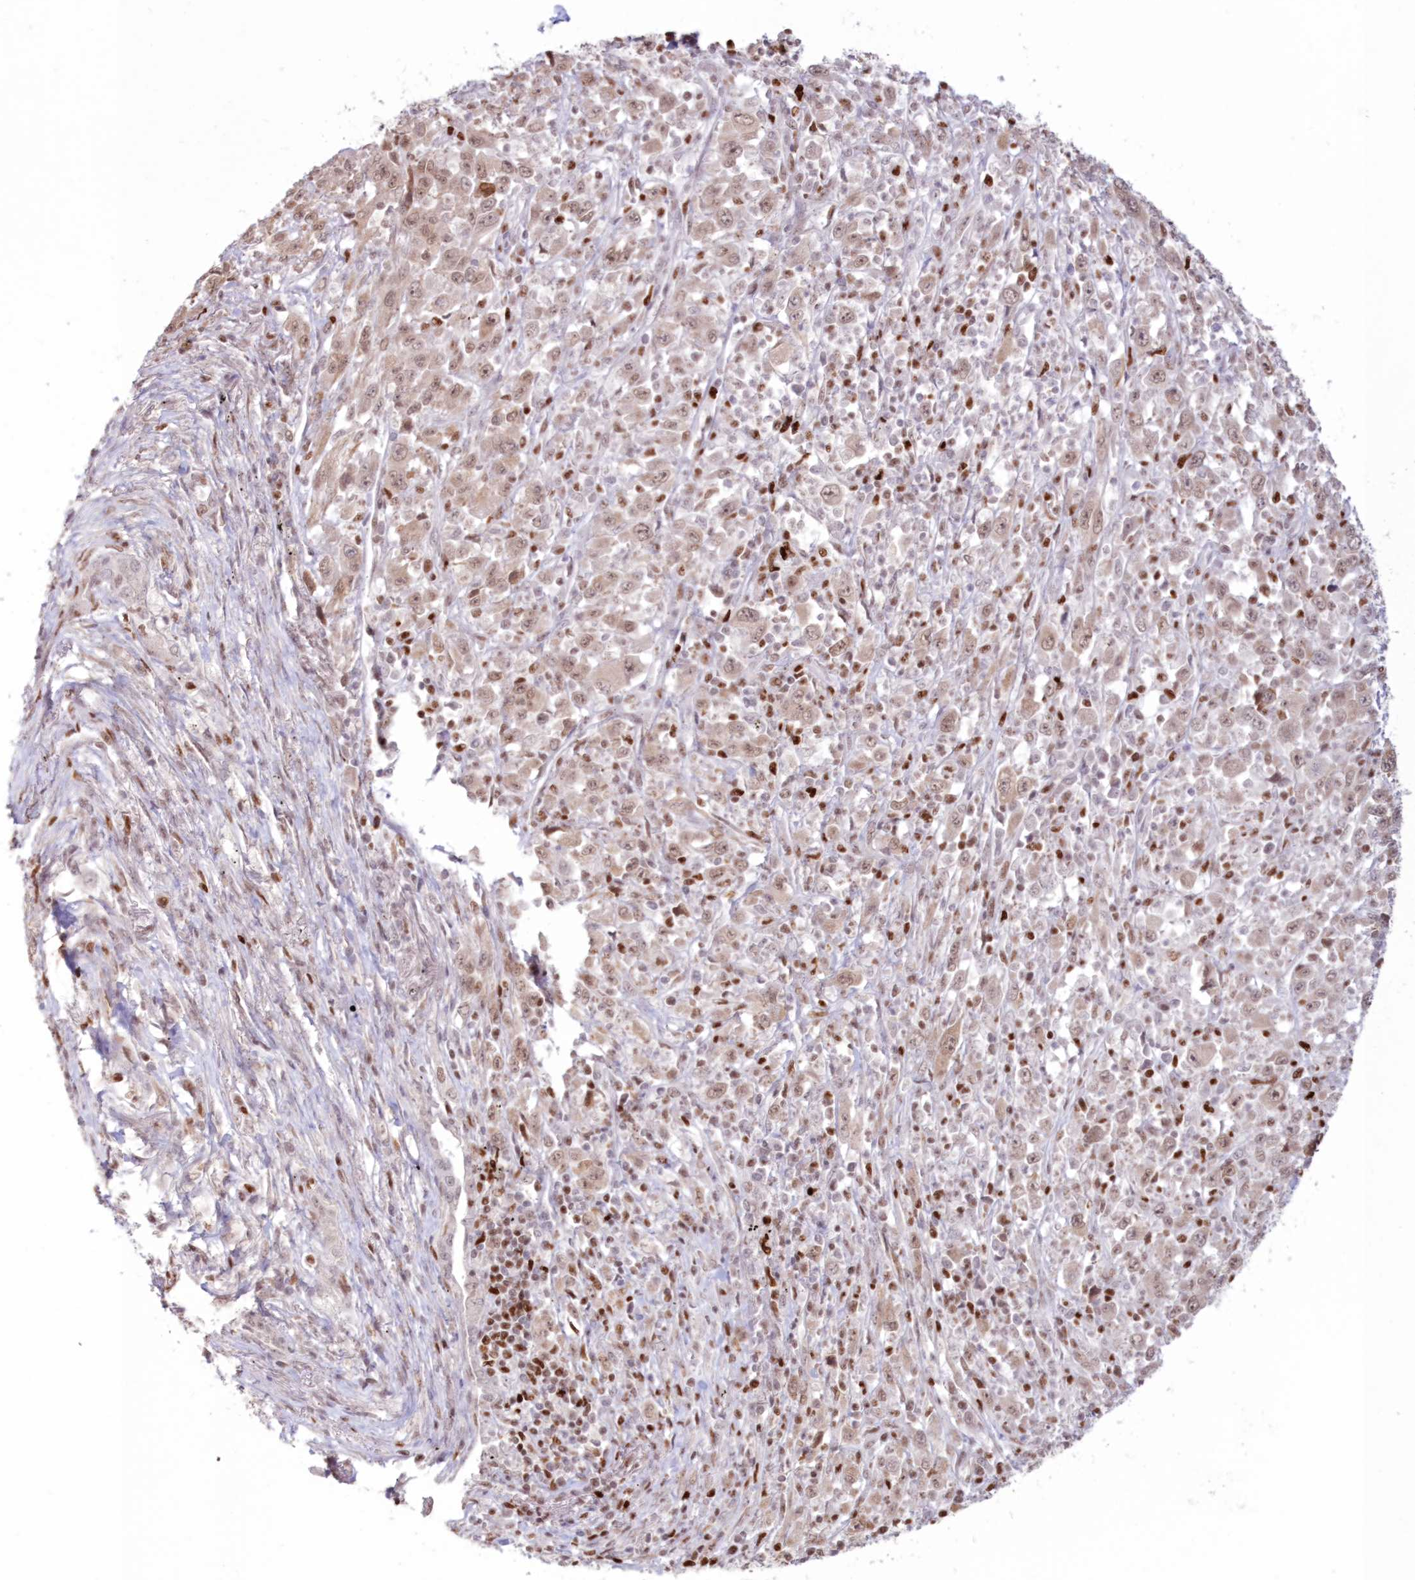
{"staining": {"intensity": "weak", "quantity": ">75%", "location": "nuclear"}, "tissue": "melanoma", "cell_type": "Tumor cells", "image_type": "cancer", "snomed": [{"axis": "morphology", "description": "Malignant melanoma, Metastatic site"}, {"axis": "topography", "description": "Skin"}], "caption": "Immunohistochemical staining of human melanoma displays low levels of weak nuclear protein positivity in about >75% of tumor cells.", "gene": "POLR2B", "patient": {"sex": "female", "age": 56}}